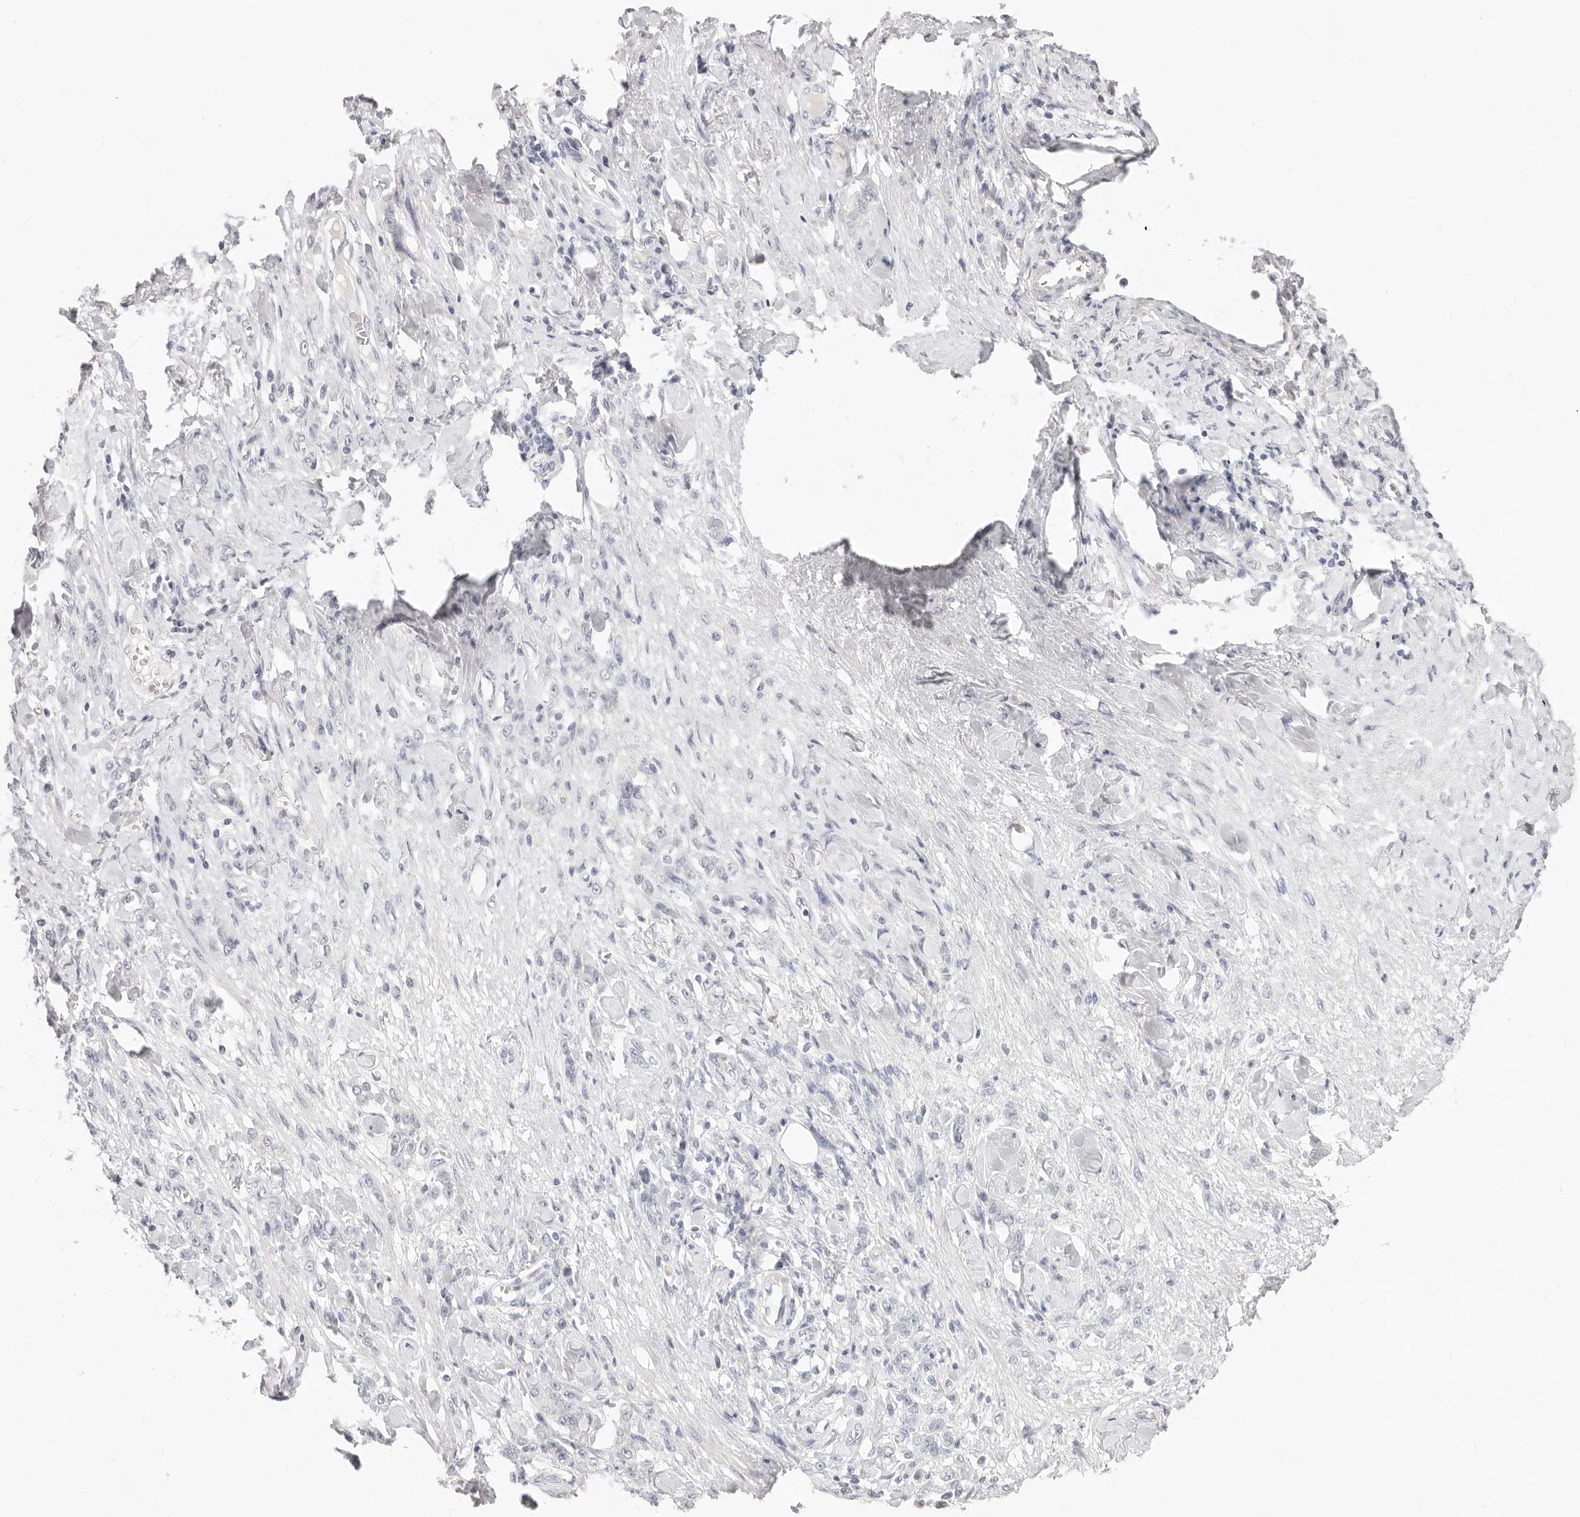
{"staining": {"intensity": "negative", "quantity": "none", "location": "none"}, "tissue": "stomach cancer", "cell_type": "Tumor cells", "image_type": "cancer", "snomed": [{"axis": "morphology", "description": "Normal tissue, NOS"}, {"axis": "morphology", "description": "Adenocarcinoma, NOS"}, {"axis": "topography", "description": "Stomach"}], "caption": "A histopathology image of adenocarcinoma (stomach) stained for a protein displays no brown staining in tumor cells.", "gene": "ASCL1", "patient": {"sex": "male", "age": 82}}